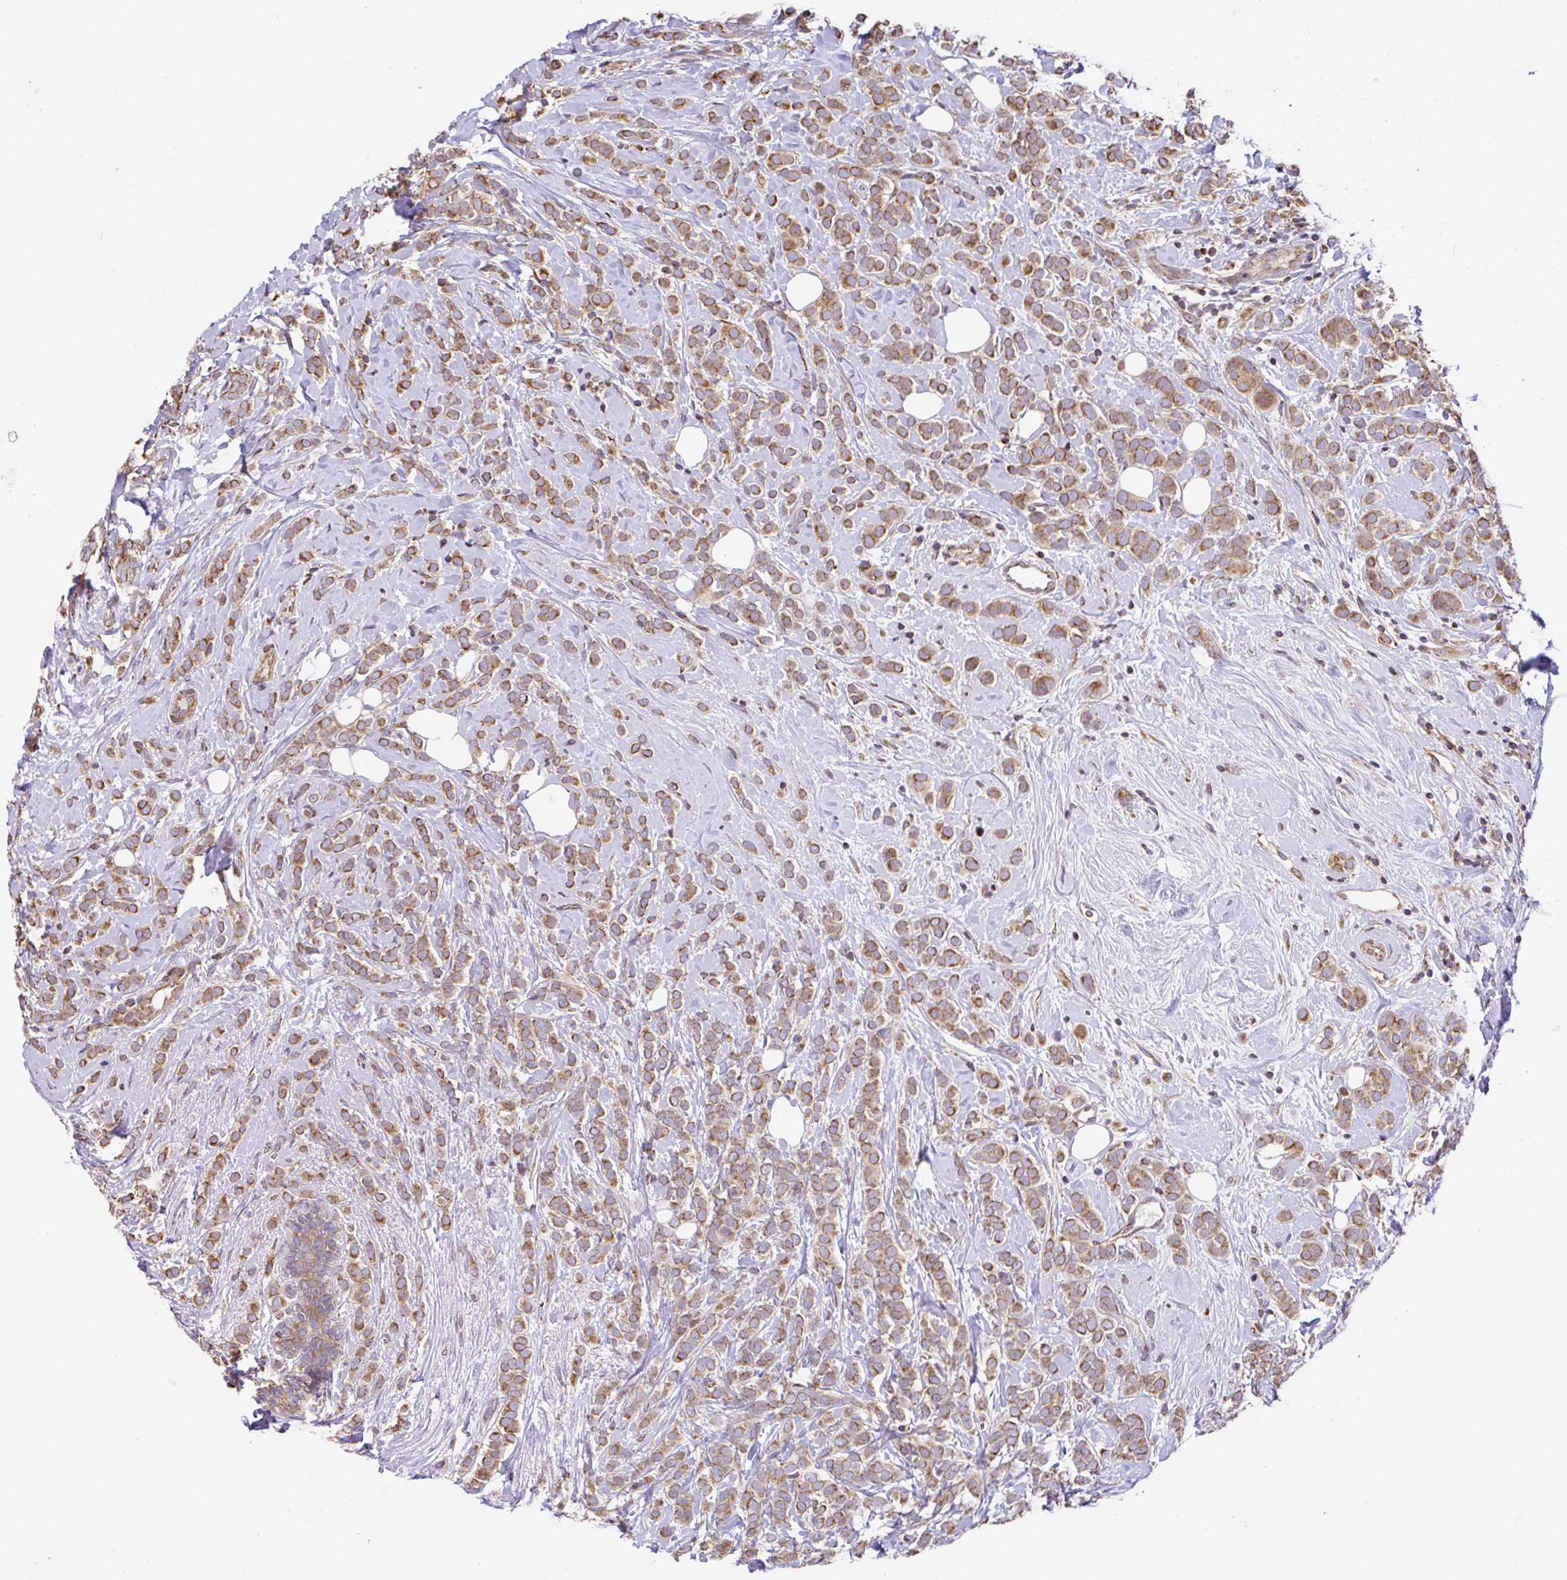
{"staining": {"intensity": "moderate", "quantity": ">75%", "location": "cytoplasmic/membranous"}, "tissue": "breast cancer", "cell_type": "Tumor cells", "image_type": "cancer", "snomed": [{"axis": "morphology", "description": "Lobular carcinoma"}, {"axis": "topography", "description": "Breast"}], "caption": "Breast cancer stained for a protein (brown) reveals moderate cytoplasmic/membranous positive positivity in approximately >75% of tumor cells.", "gene": "FIGNL1", "patient": {"sex": "female", "age": 49}}